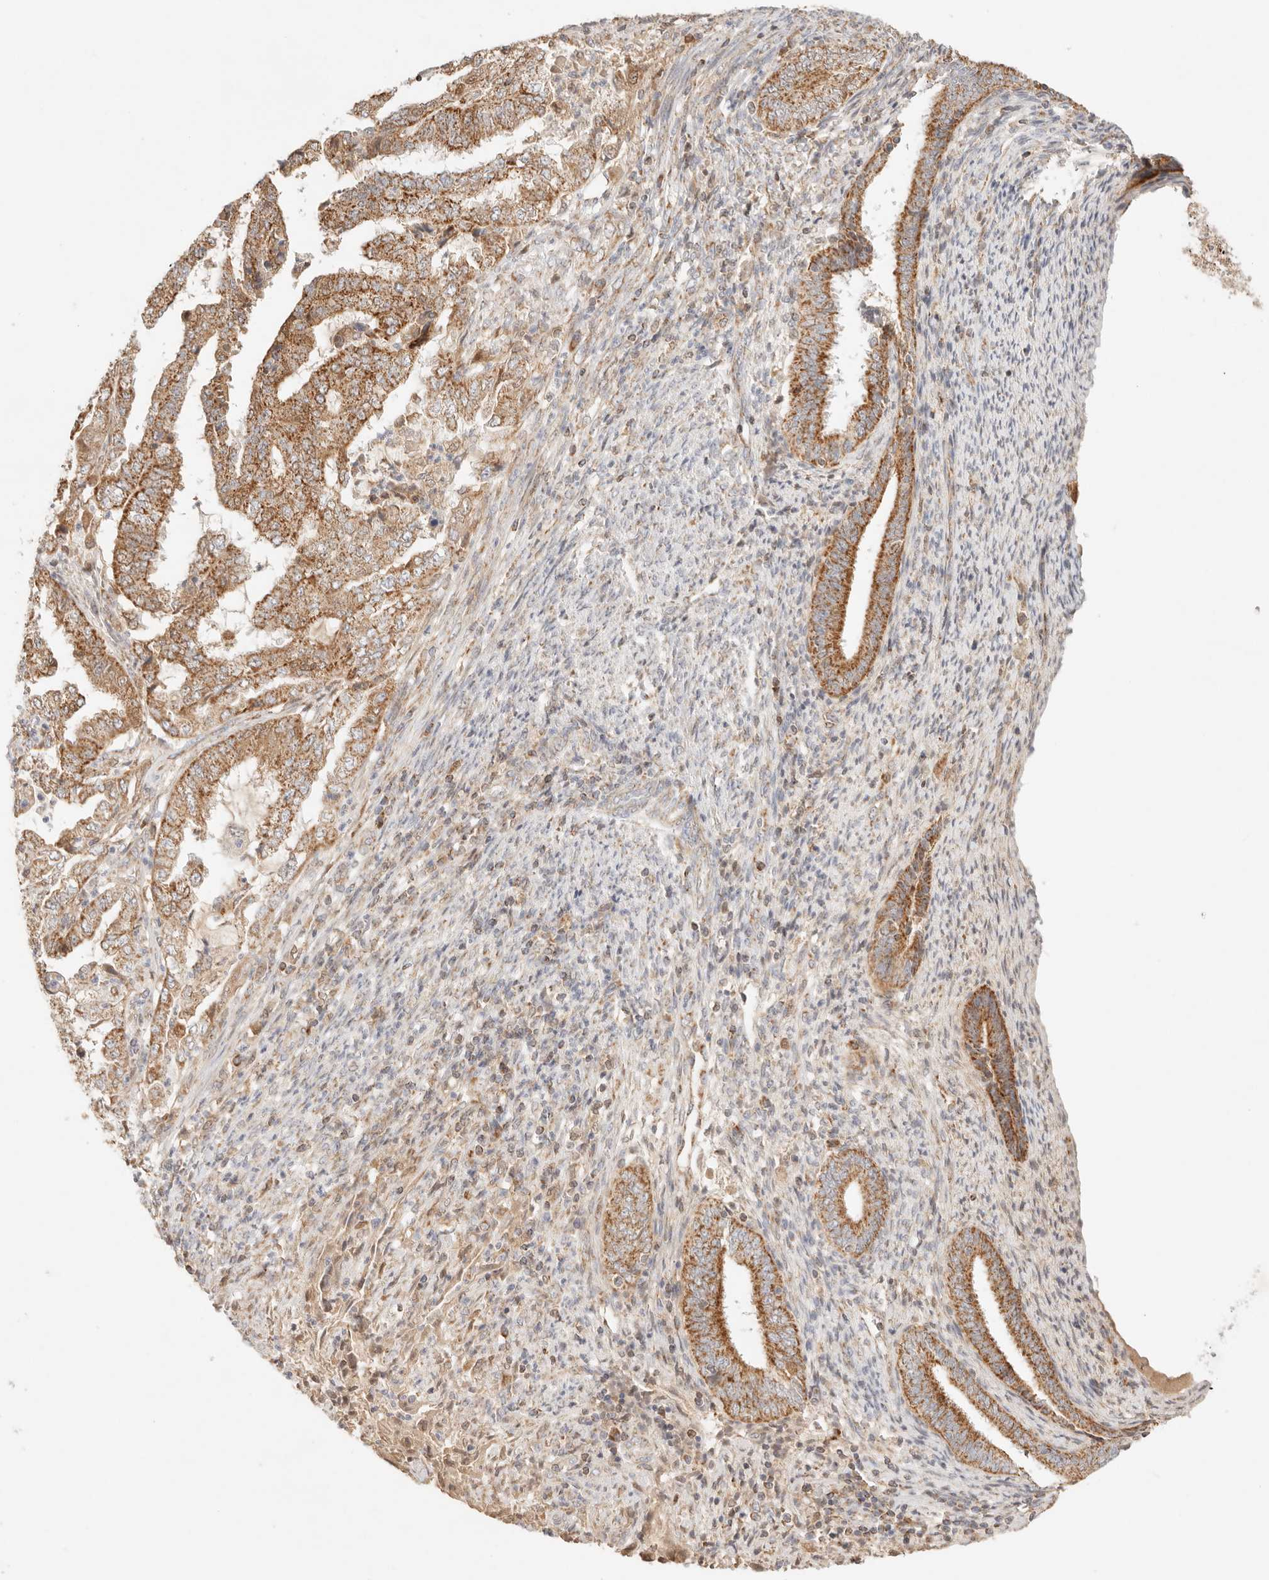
{"staining": {"intensity": "moderate", "quantity": ">75%", "location": "cytoplasmic/membranous"}, "tissue": "endometrial cancer", "cell_type": "Tumor cells", "image_type": "cancer", "snomed": [{"axis": "morphology", "description": "Adenocarcinoma, NOS"}, {"axis": "topography", "description": "Endometrium"}], "caption": "Adenocarcinoma (endometrial) tissue exhibits moderate cytoplasmic/membranous expression in about >75% of tumor cells, visualized by immunohistochemistry.", "gene": "COA6", "patient": {"sex": "female", "age": 51}}